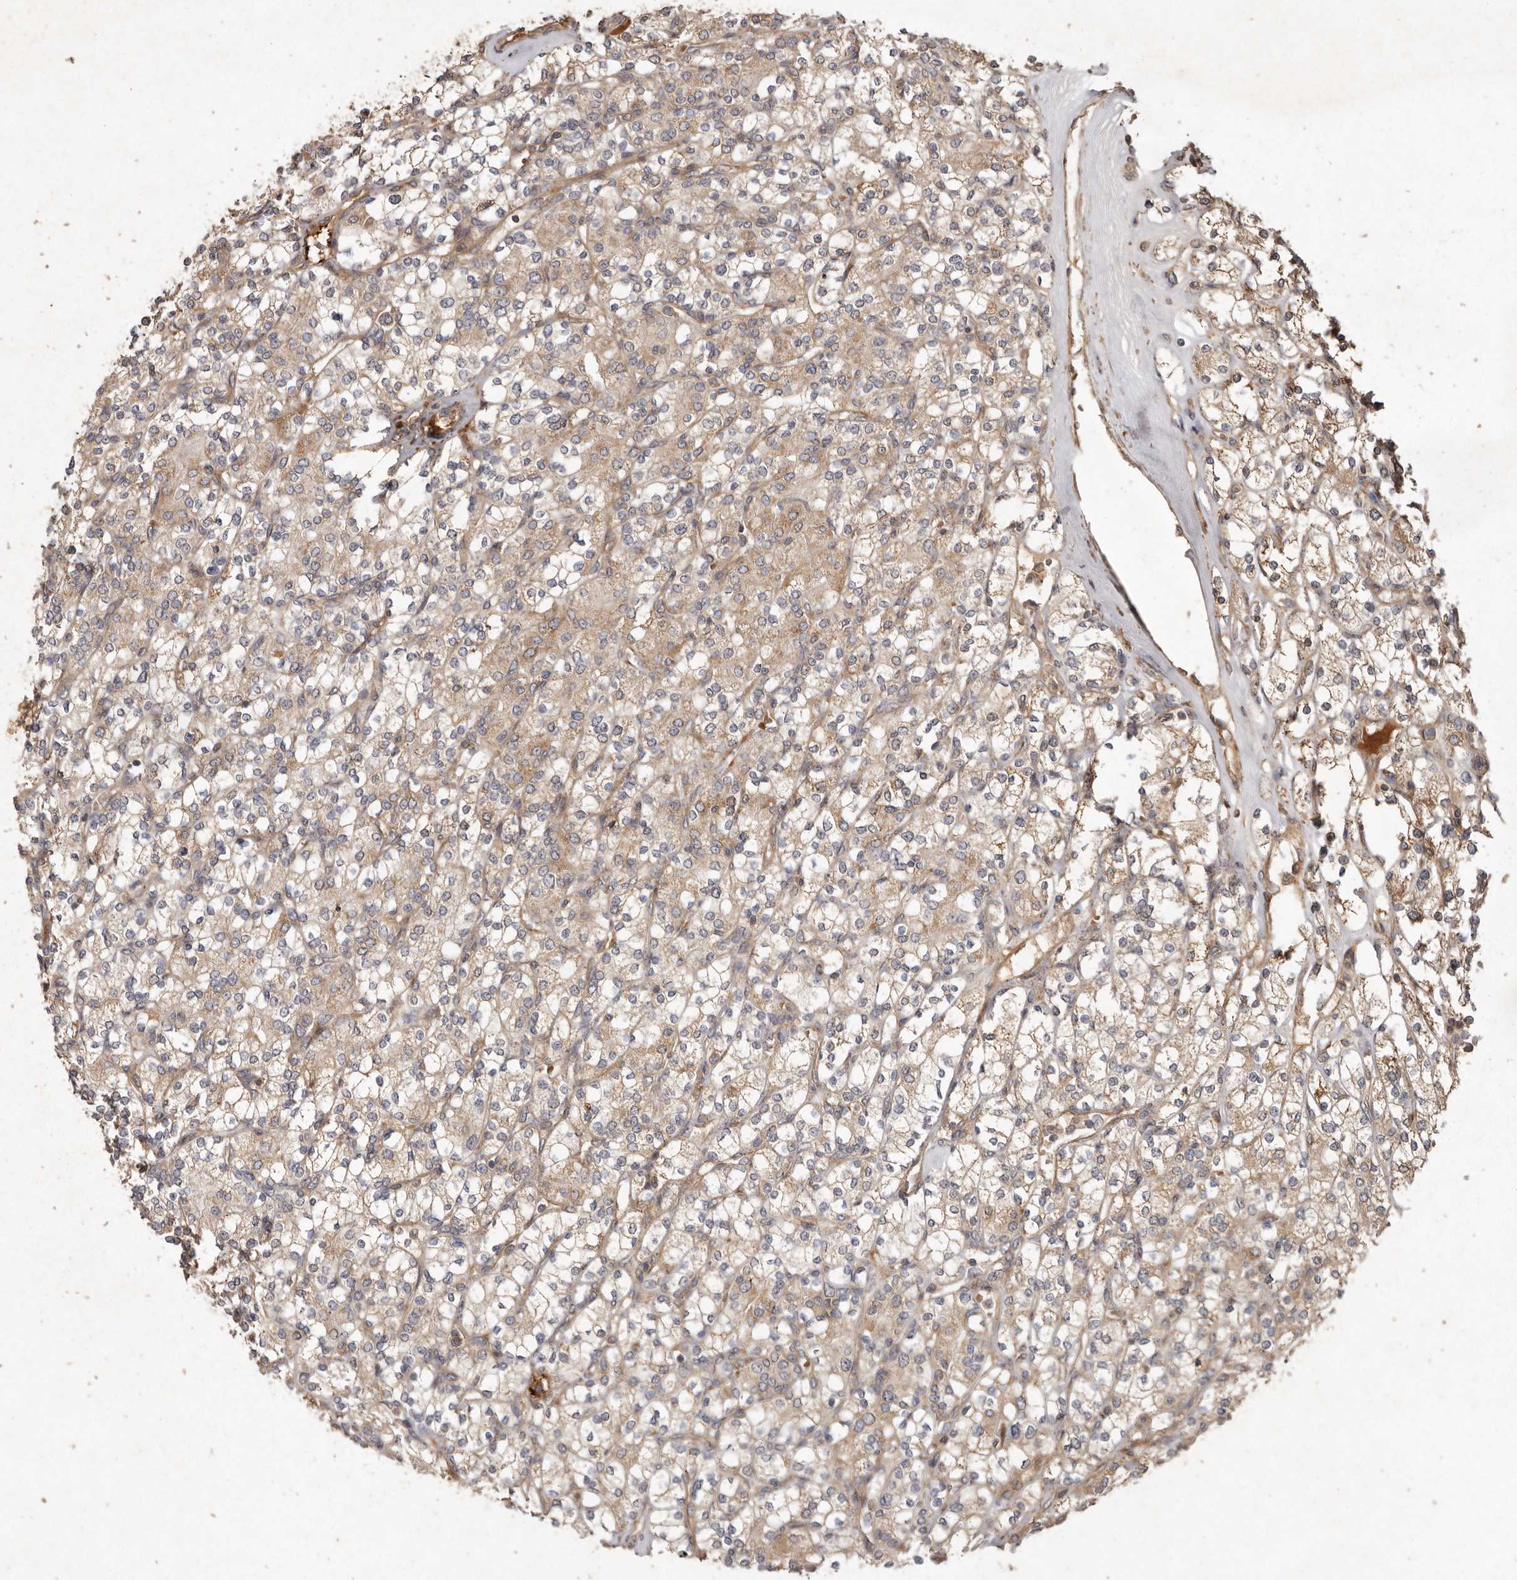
{"staining": {"intensity": "weak", "quantity": ">75%", "location": "cytoplasmic/membranous"}, "tissue": "renal cancer", "cell_type": "Tumor cells", "image_type": "cancer", "snomed": [{"axis": "morphology", "description": "Adenocarcinoma, NOS"}, {"axis": "topography", "description": "Kidney"}], "caption": "Adenocarcinoma (renal) was stained to show a protein in brown. There is low levels of weak cytoplasmic/membranous positivity in approximately >75% of tumor cells.", "gene": "SEMA3A", "patient": {"sex": "male", "age": 77}}